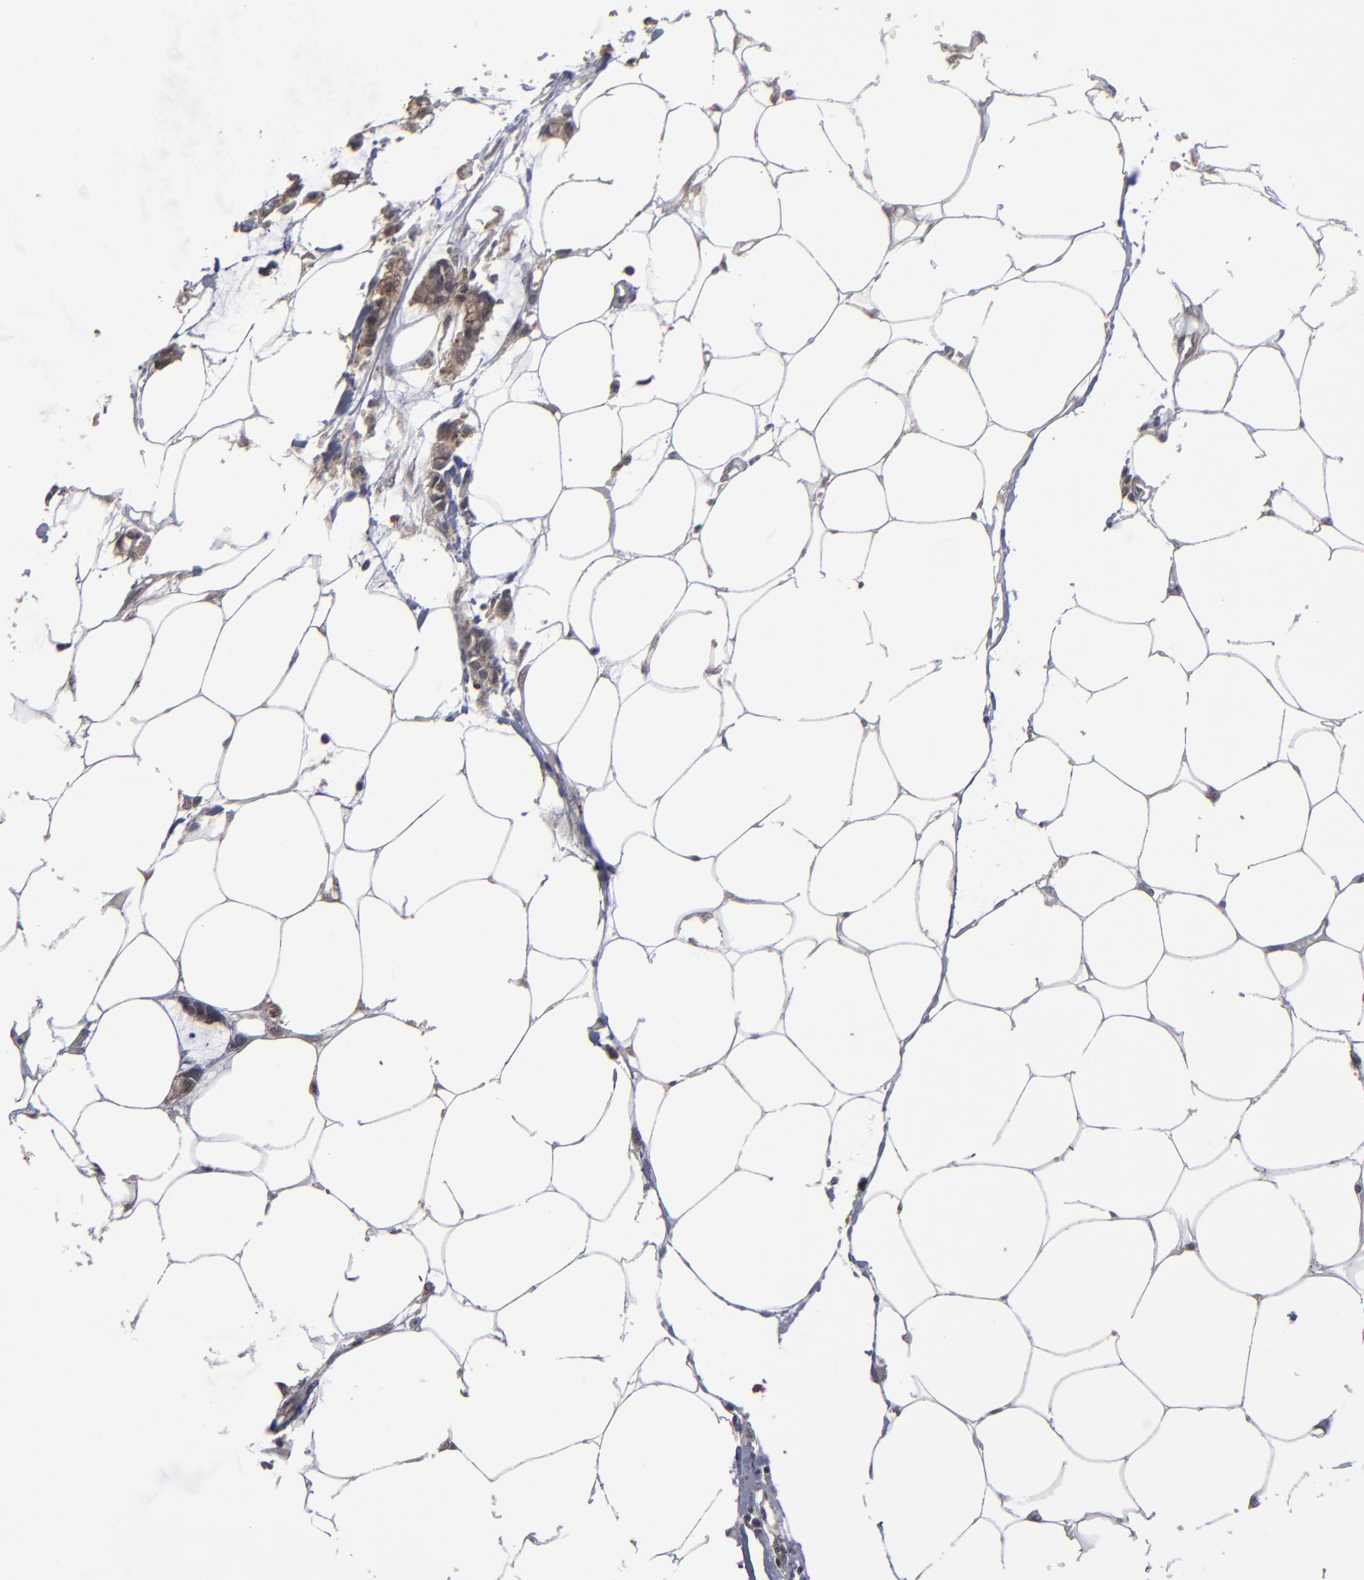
{"staining": {"intensity": "weak", "quantity": ">75%", "location": "cytoplasmic/membranous,nuclear"}, "tissue": "colorectal cancer", "cell_type": "Tumor cells", "image_type": "cancer", "snomed": [{"axis": "morphology", "description": "Normal tissue, NOS"}, {"axis": "morphology", "description": "Adenocarcinoma, NOS"}, {"axis": "topography", "description": "Colon"}, {"axis": "topography", "description": "Peripheral nerve tissue"}], "caption": "Colorectal adenocarcinoma stained with a brown dye reveals weak cytoplasmic/membranous and nuclear positive staining in about >75% of tumor cells.", "gene": "SLC22A17", "patient": {"sex": "male", "age": 14}}